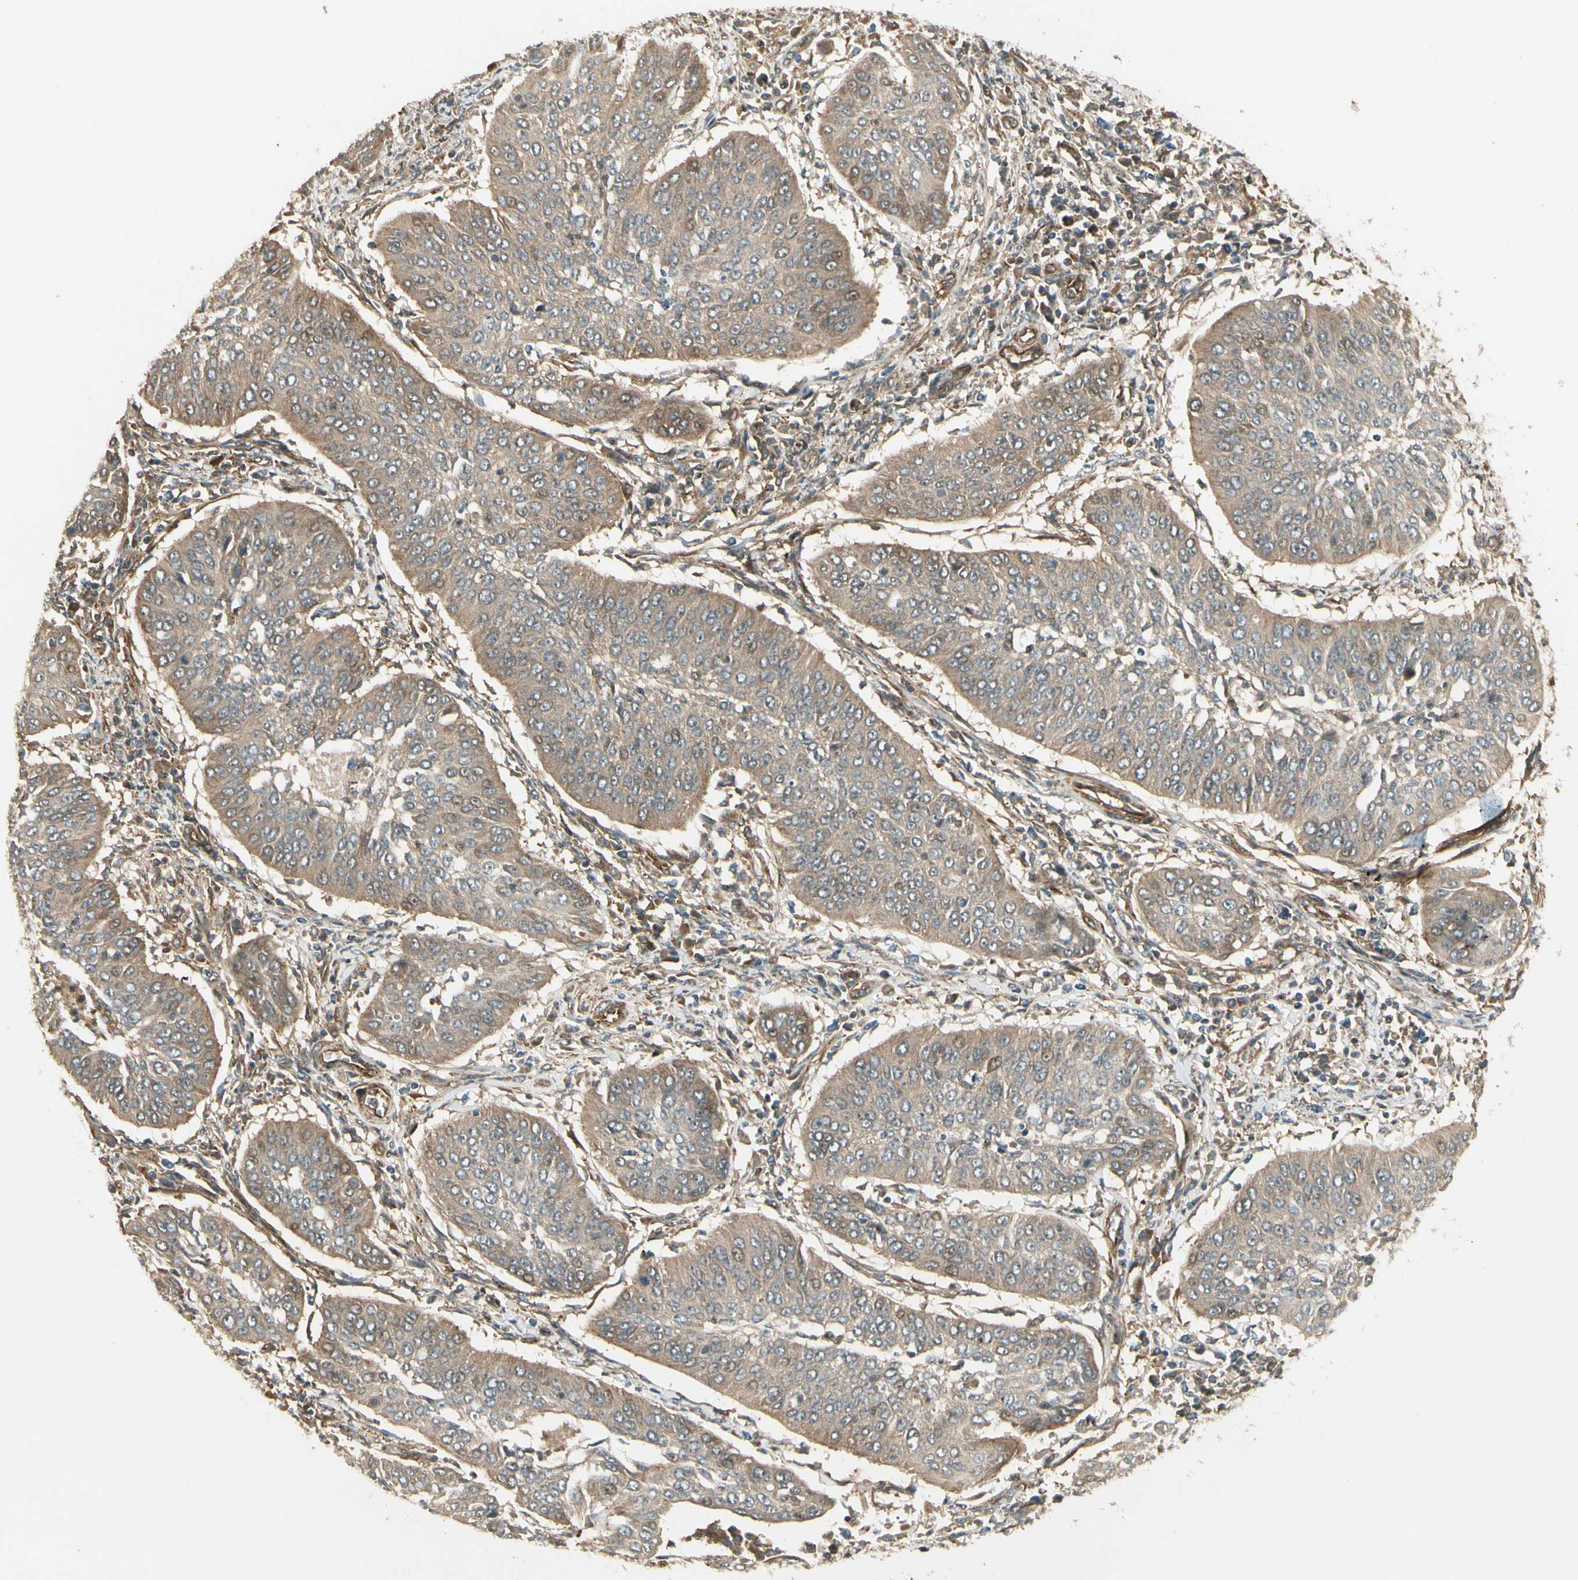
{"staining": {"intensity": "moderate", "quantity": ">75%", "location": "cytoplasmic/membranous"}, "tissue": "cervical cancer", "cell_type": "Tumor cells", "image_type": "cancer", "snomed": [{"axis": "morphology", "description": "Normal tissue, NOS"}, {"axis": "morphology", "description": "Squamous cell carcinoma, NOS"}, {"axis": "topography", "description": "Cervix"}], "caption": "The histopathology image displays staining of cervical cancer (squamous cell carcinoma), revealing moderate cytoplasmic/membranous protein staining (brown color) within tumor cells.", "gene": "FKBP15", "patient": {"sex": "female", "age": 39}}